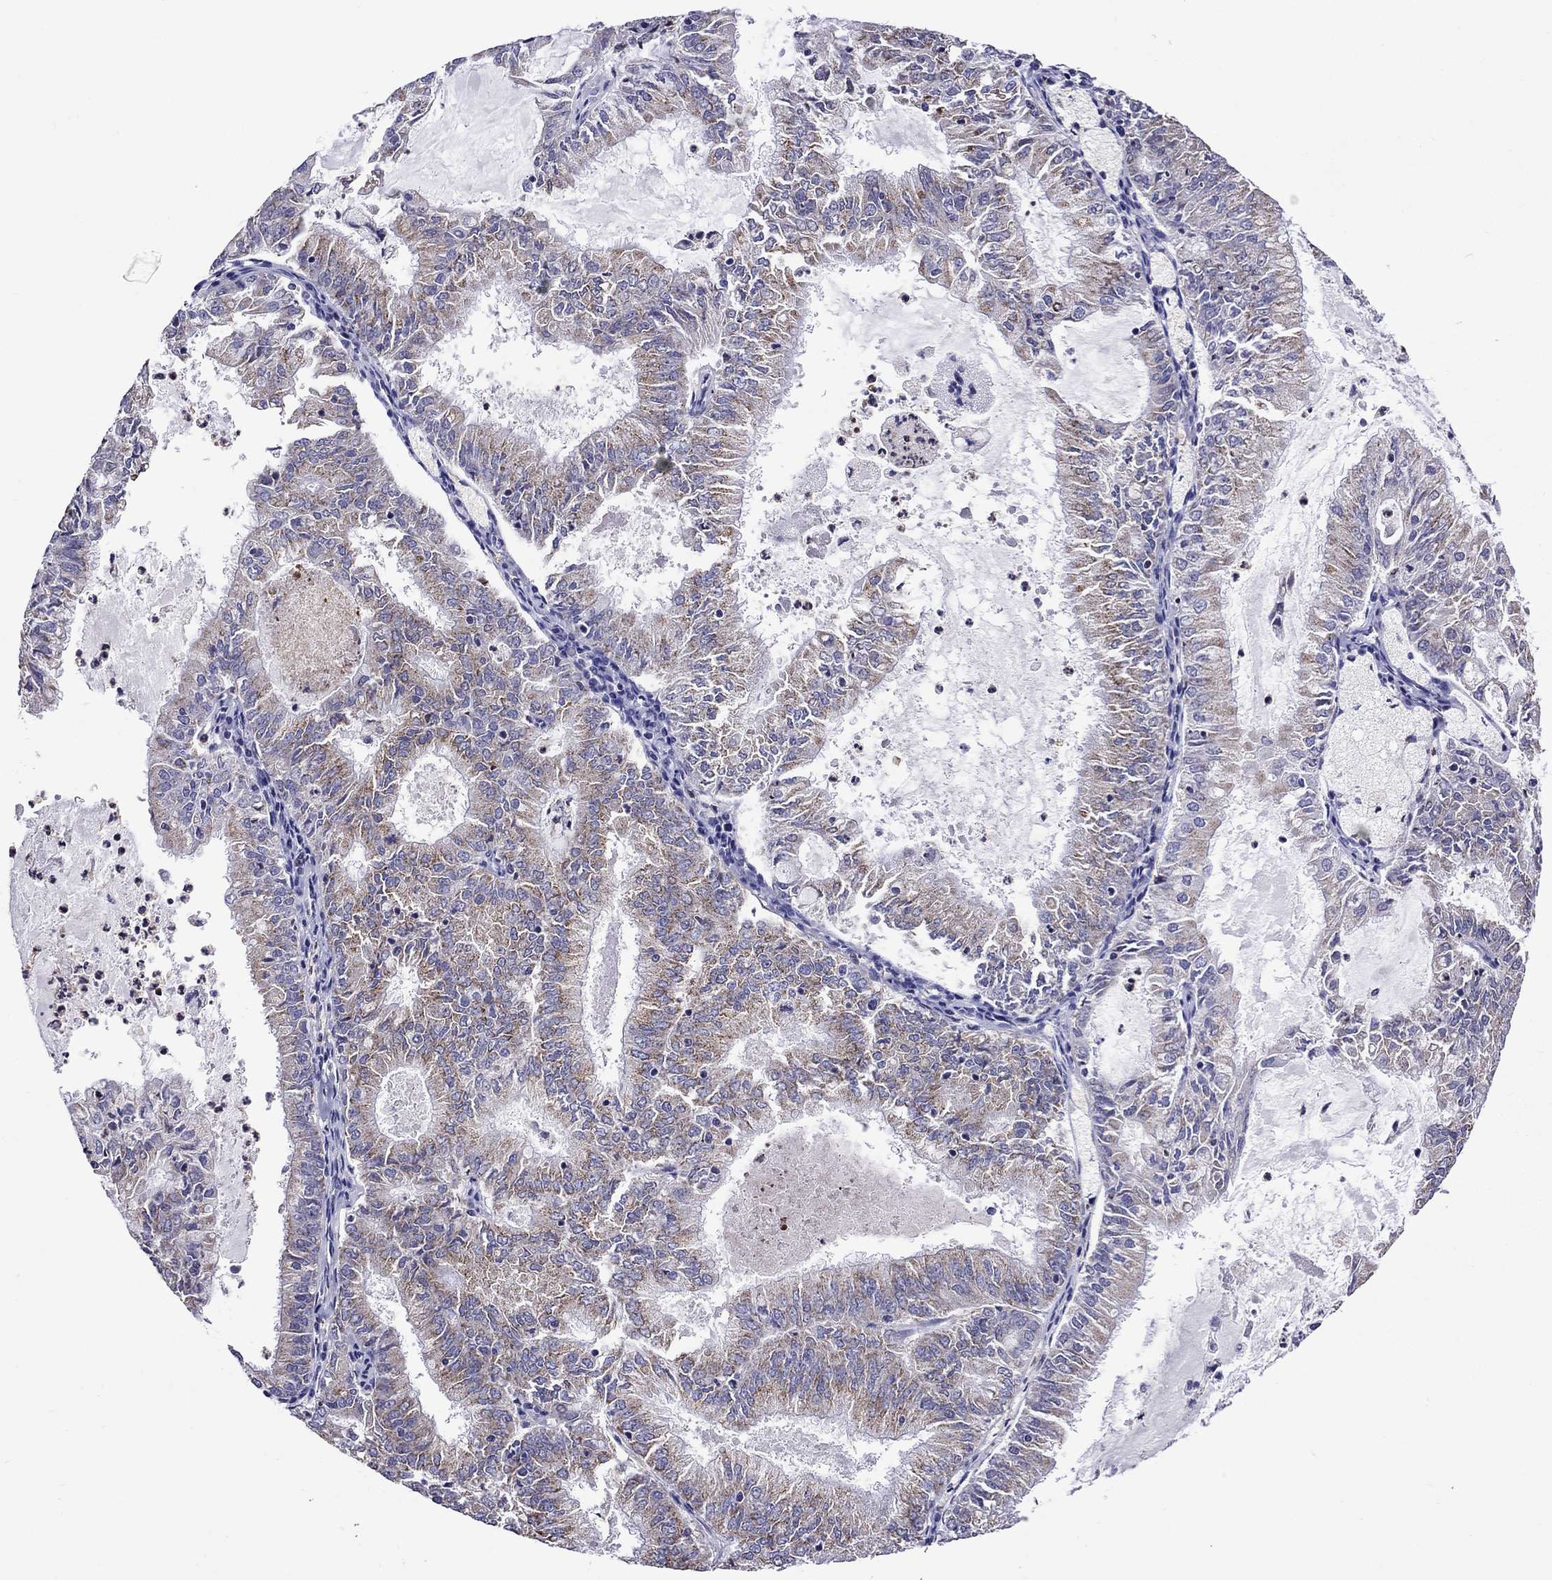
{"staining": {"intensity": "weak", "quantity": "25%-75%", "location": "cytoplasmic/membranous"}, "tissue": "endometrial cancer", "cell_type": "Tumor cells", "image_type": "cancer", "snomed": [{"axis": "morphology", "description": "Adenocarcinoma, NOS"}, {"axis": "topography", "description": "Endometrium"}], "caption": "There is low levels of weak cytoplasmic/membranous expression in tumor cells of endometrial adenocarcinoma, as demonstrated by immunohistochemical staining (brown color).", "gene": "SCG2", "patient": {"sex": "female", "age": 57}}